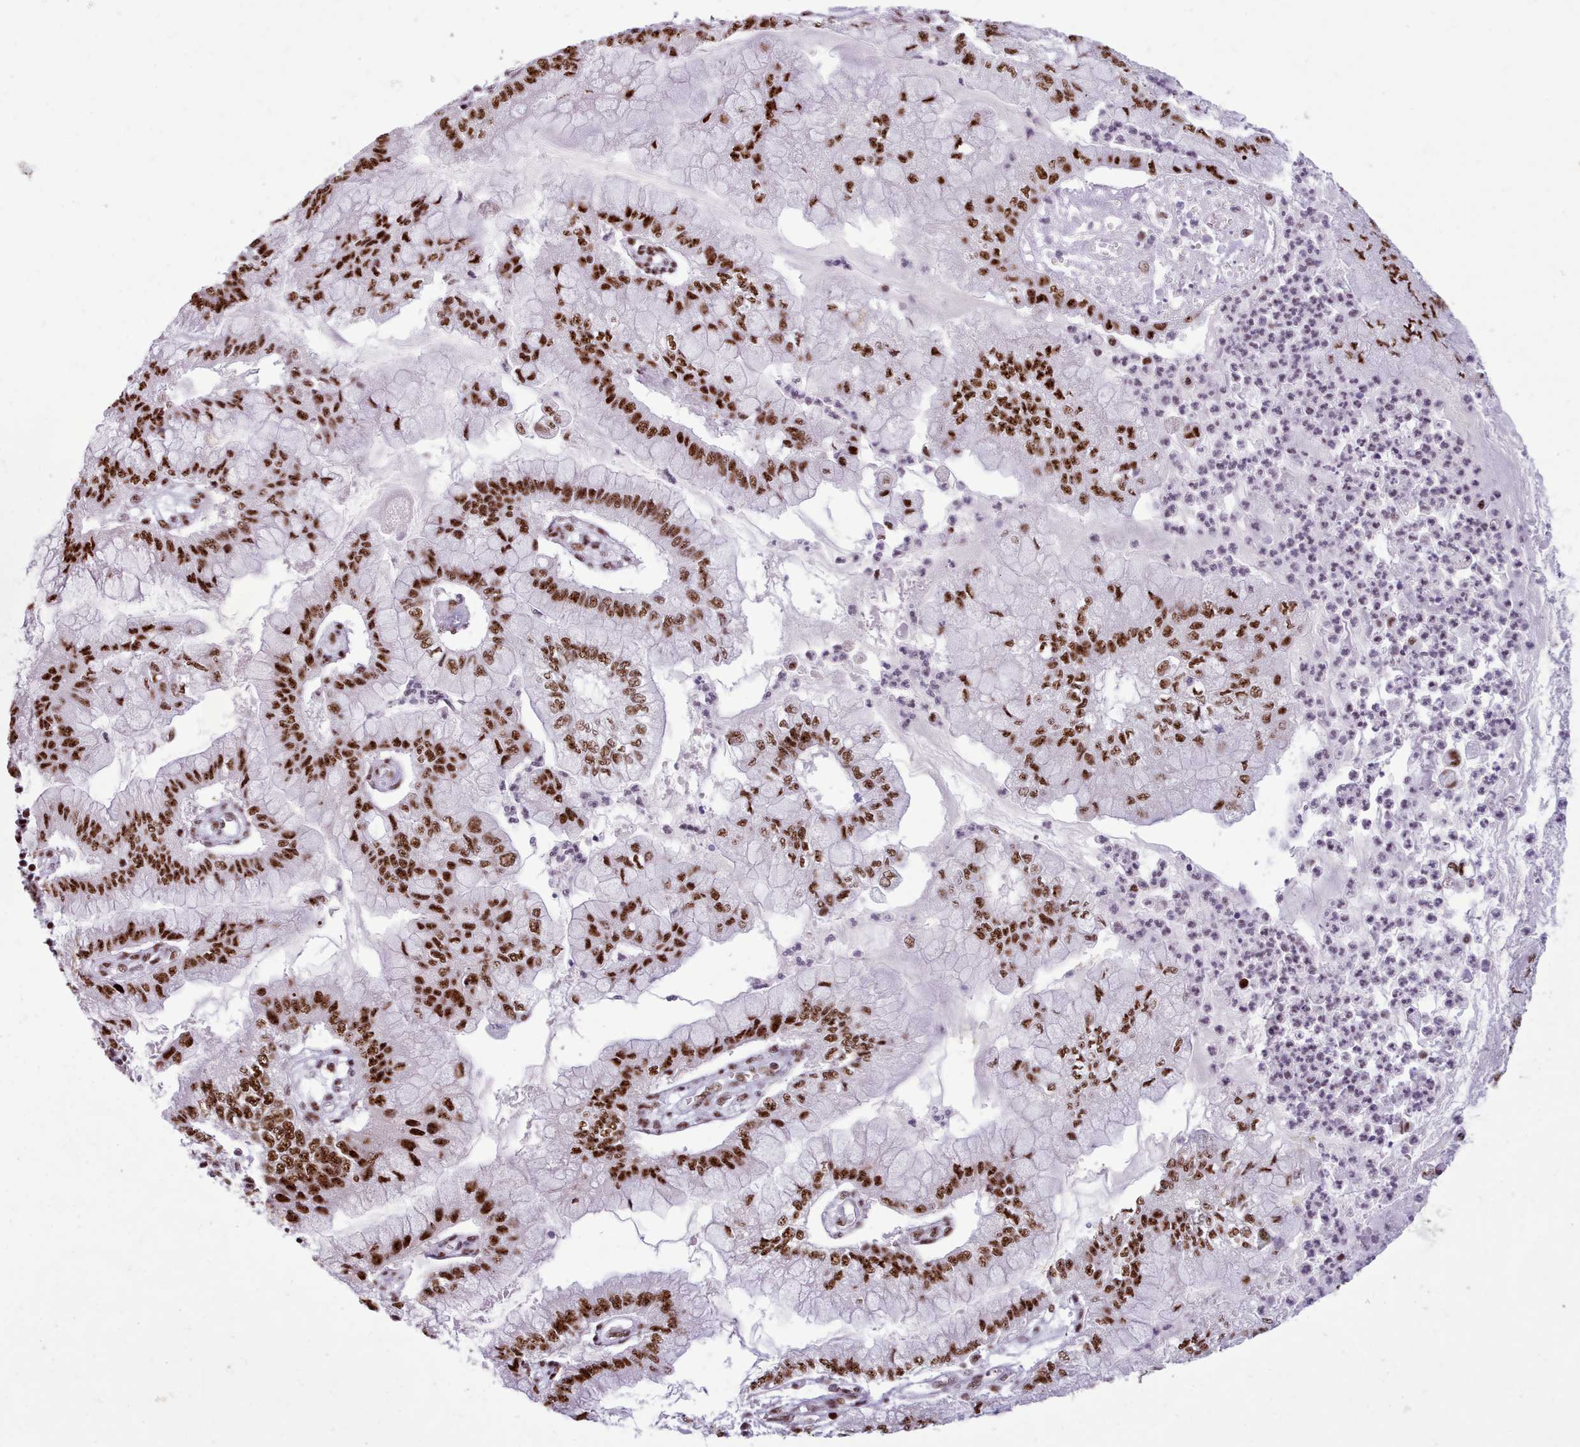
{"staining": {"intensity": "strong", "quantity": ">75%", "location": "nuclear"}, "tissue": "pancreatic cancer", "cell_type": "Tumor cells", "image_type": "cancer", "snomed": [{"axis": "morphology", "description": "Adenocarcinoma, NOS"}, {"axis": "topography", "description": "Pancreas"}], "caption": "An image showing strong nuclear positivity in approximately >75% of tumor cells in pancreatic cancer (adenocarcinoma), as visualized by brown immunohistochemical staining.", "gene": "TMEM35B", "patient": {"sex": "male", "age": 73}}